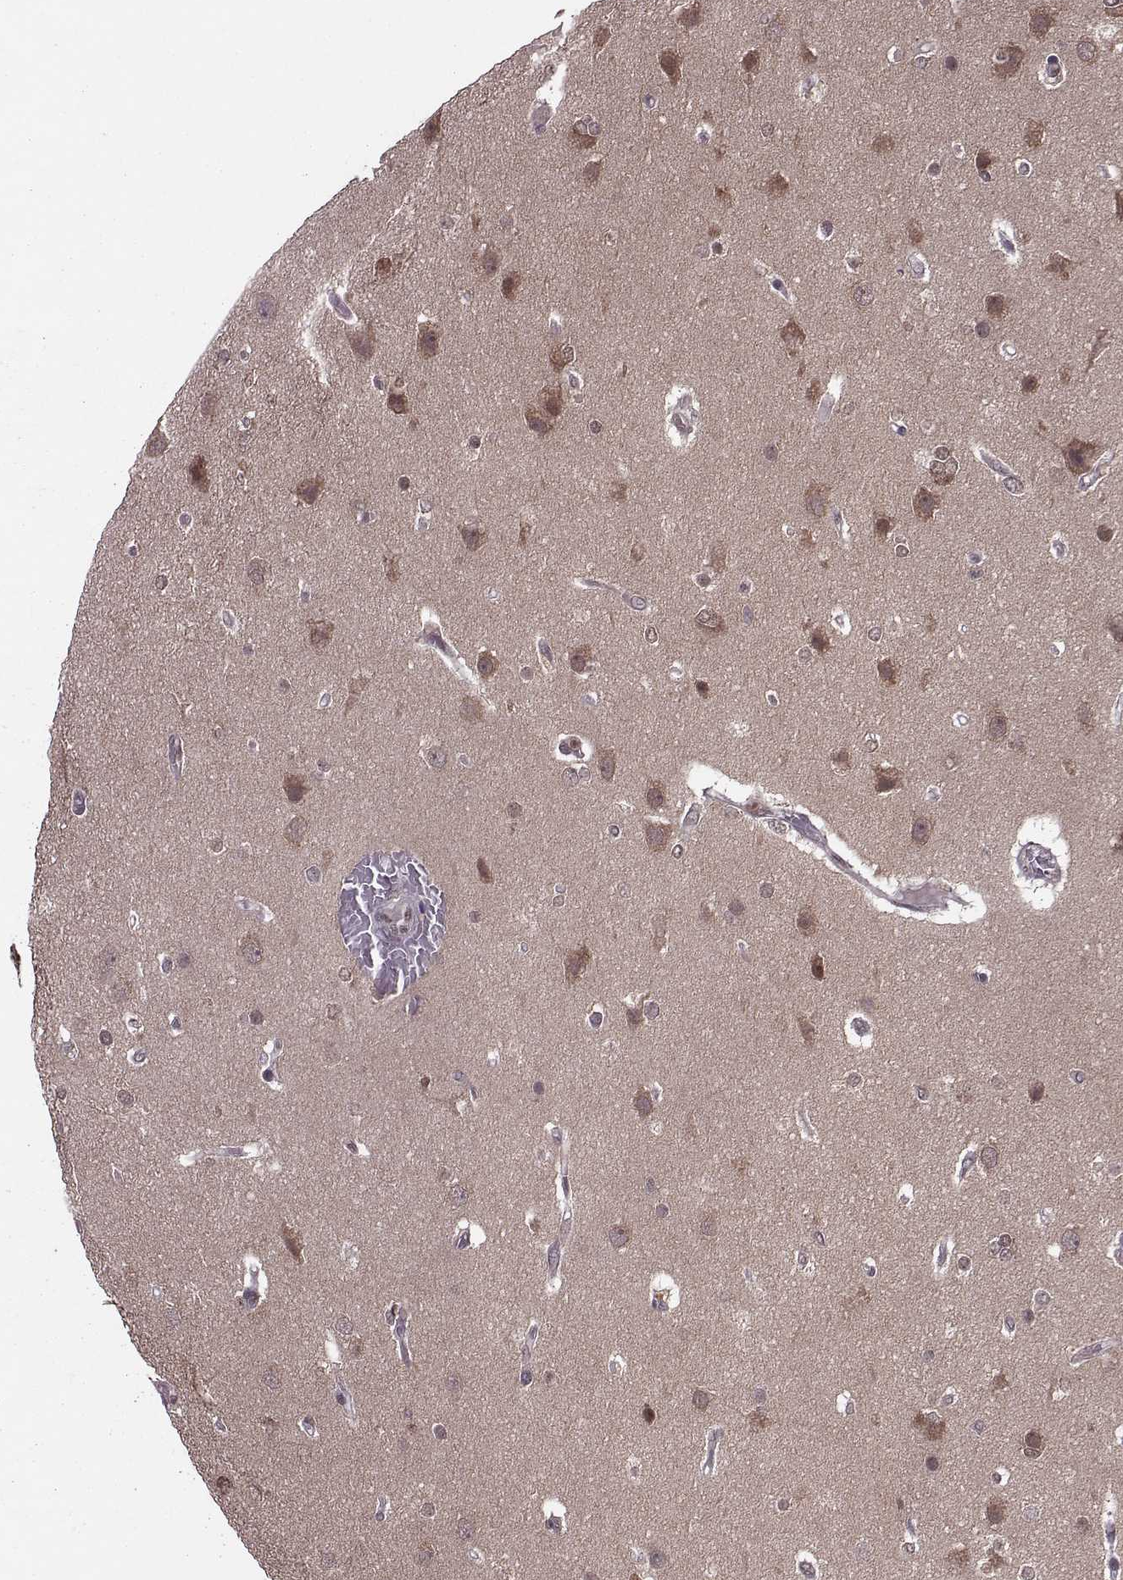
{"staining": {"intensity": "negative", "quantity": "none", "location": "none"}, "tissue": "glioma", "cell_type": "Tumor cells", "image_type": "cancer", "snomed": [{"axis": "morphology", "description": "Glioma, malignant, High grade"}, {"axis": "topography", "description": "Brain"}], "caption": "DAB (3,3'-diaminobenzidine) immunohistochemical staining of glioma demonstrates no significant expression in tumor cells.", "gene": "PPP2R2A", "patient": {"sex": "female", "age": 61}}